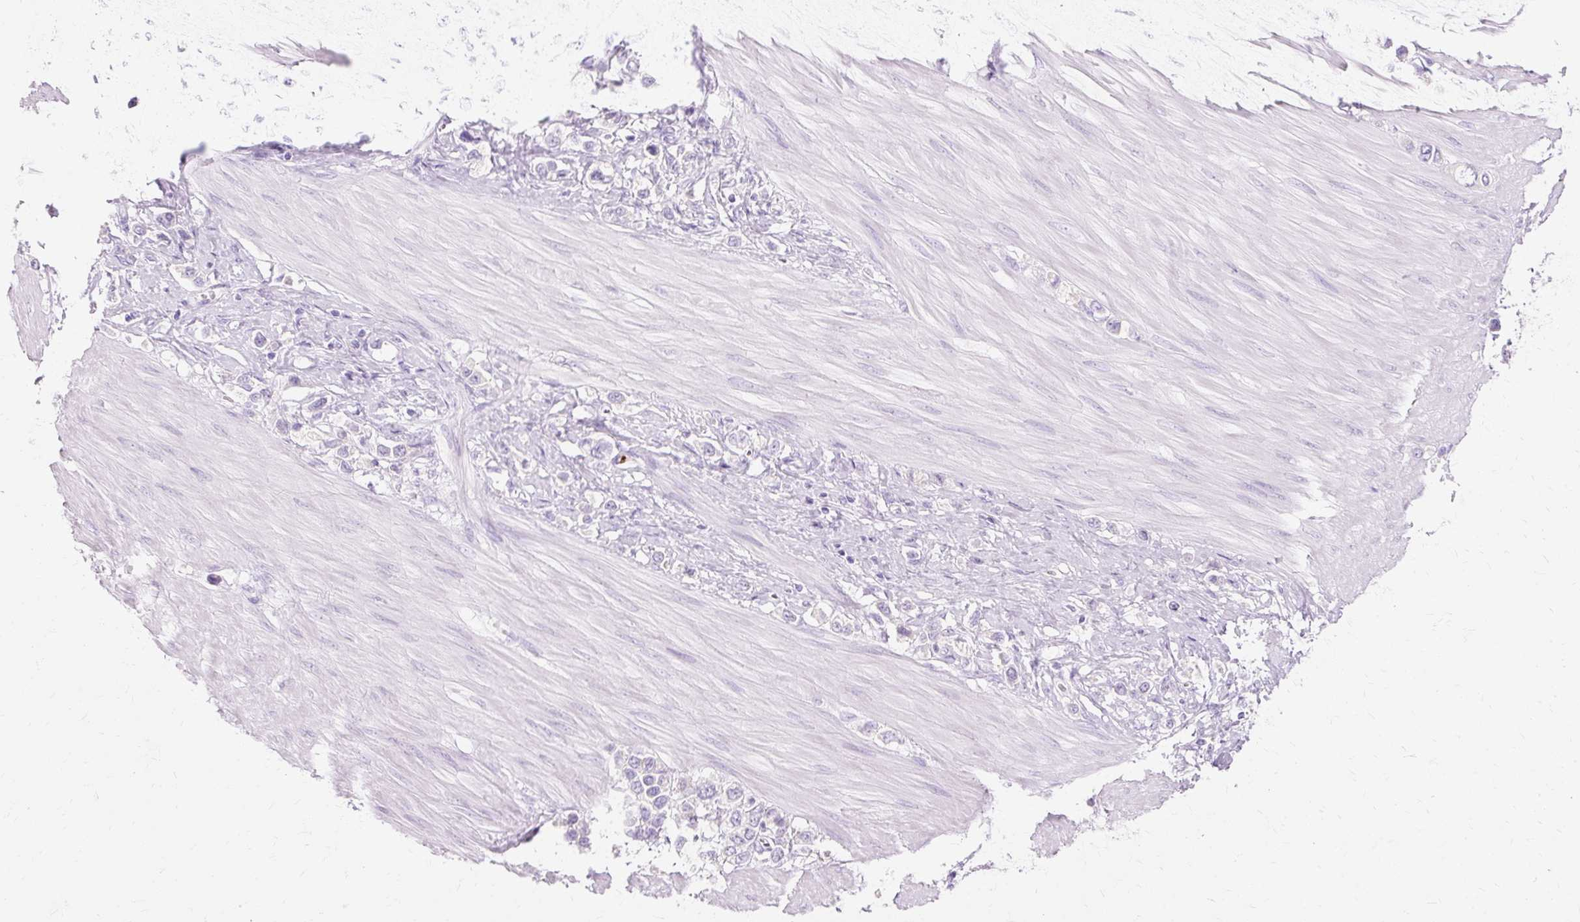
{"staining": {"intensity": "negative", "quantity": "none", "location": "none"}, "tissue": "stomach cancer", "cell_type": "Tumor cells", "image_type": "cancer", "snomed": [{"axis": "morphology", "description": "Adenocarcinoma, NOS"}, {"axis": "topography", "description": "Stomach"}], "caption": "This is an immunohistochemistry (IHC) micrograph of human adenocarcinoma (stomach). There is no staining in tumor cells.", "gene": "DEFA1", "patient": {"sex": "female", "age": 65}}